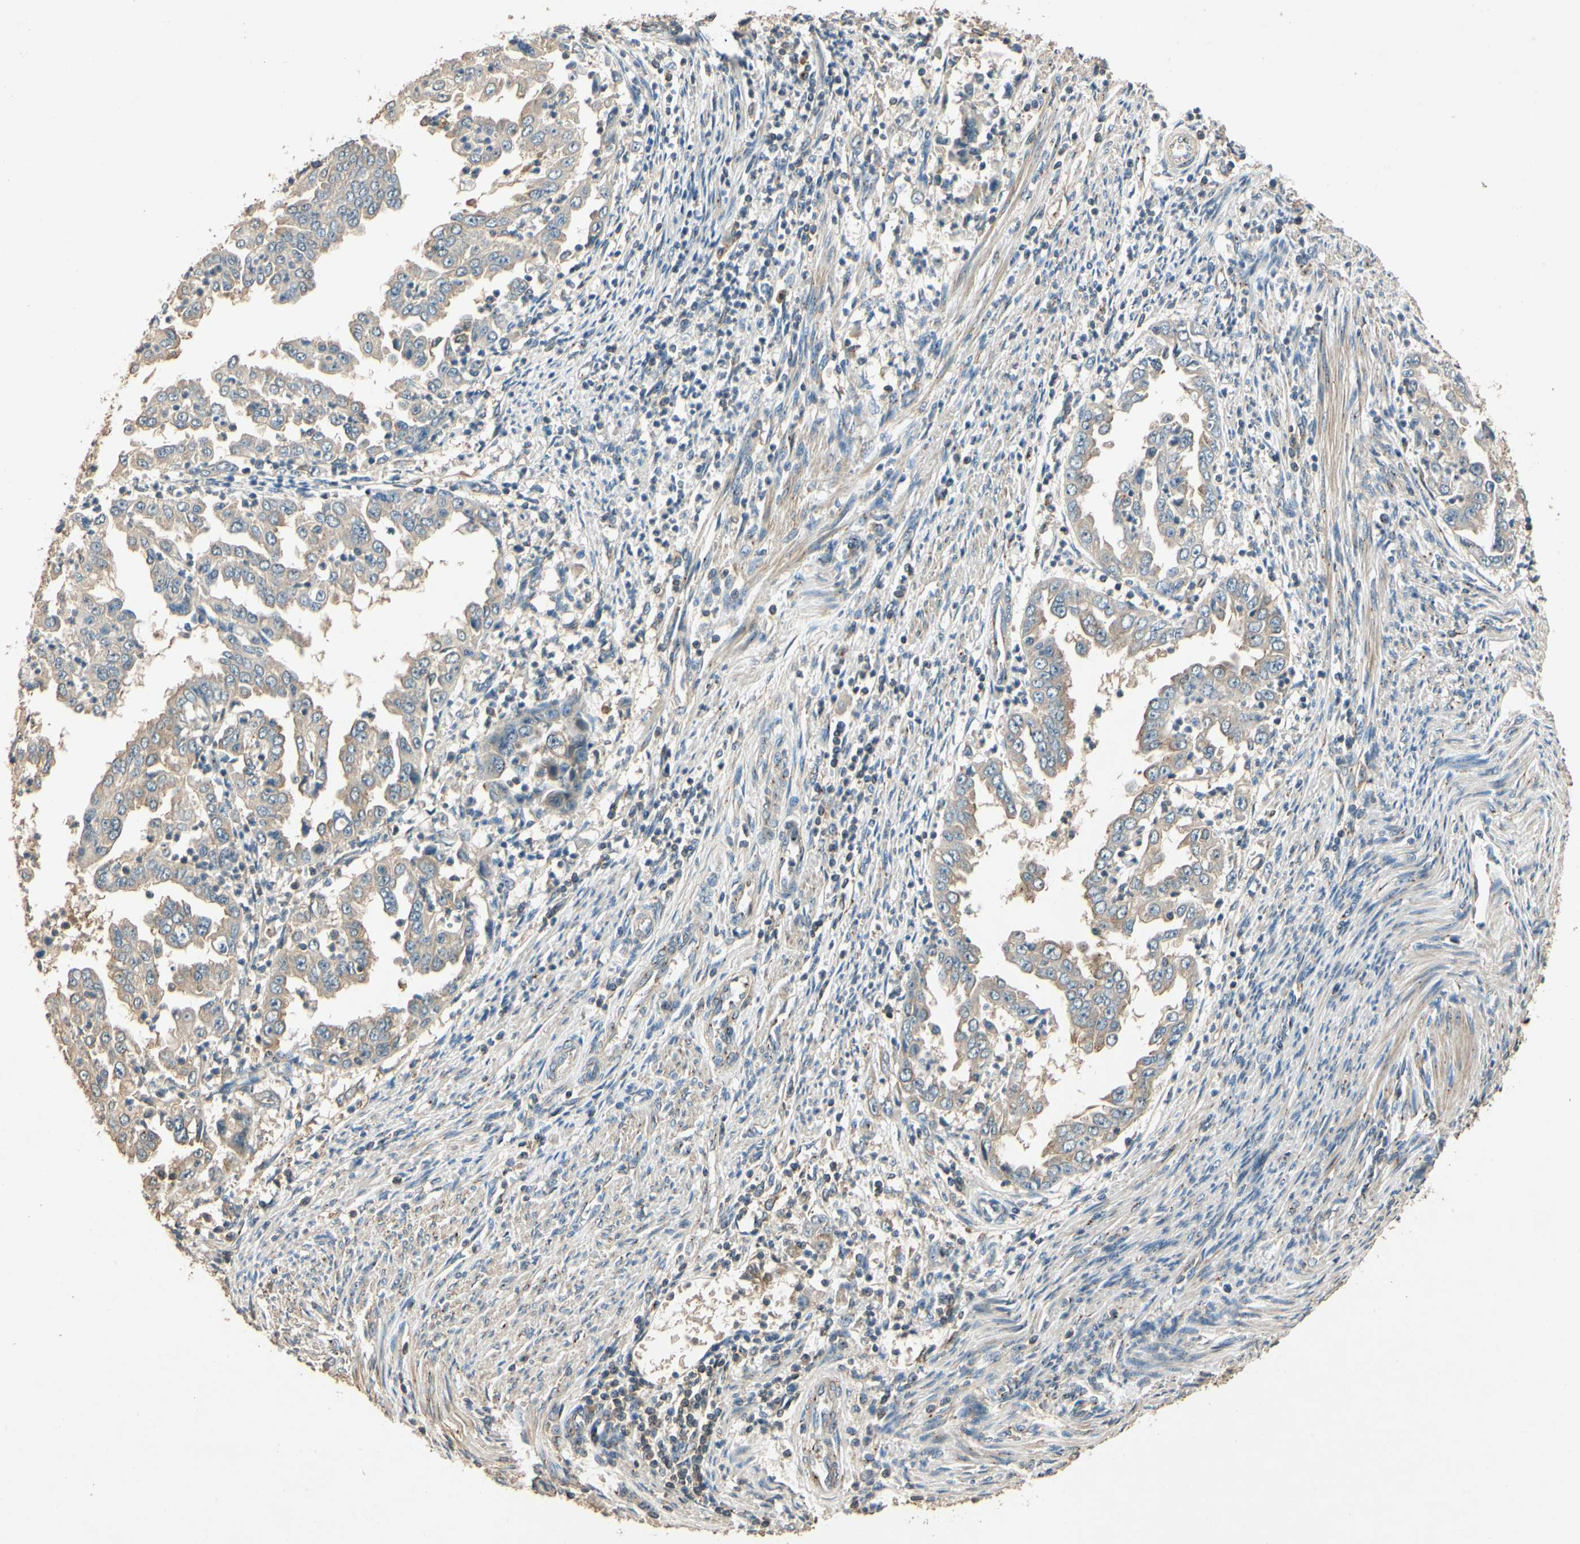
{"staining": {"intensity": "moderate", "quantity": ">75%", "location": "cytoplasmic/membranous"}, "tissue": "endometrial cancer", "cell_type": "Tumor cells", "image_type": "cancer", "snomed": [{"axis": "morphology", "description": "Adenocarcinoma, NOS"}, {"axis": "topography", "description": "Endometrium"}], "caption": "IHC micrograph of neoplastic tissue: human adenocarcinoma (endometrial) stained using immunohistochemistry (IHC) reveals medium levels of moderate protein expression localized specifically in the cytoplasmic/membranous of tumor cells, appearing as a cytoplasmic/membranous brown color.", "gene": "AKAP9", "patient": {"sex": "female", "age": 85}}